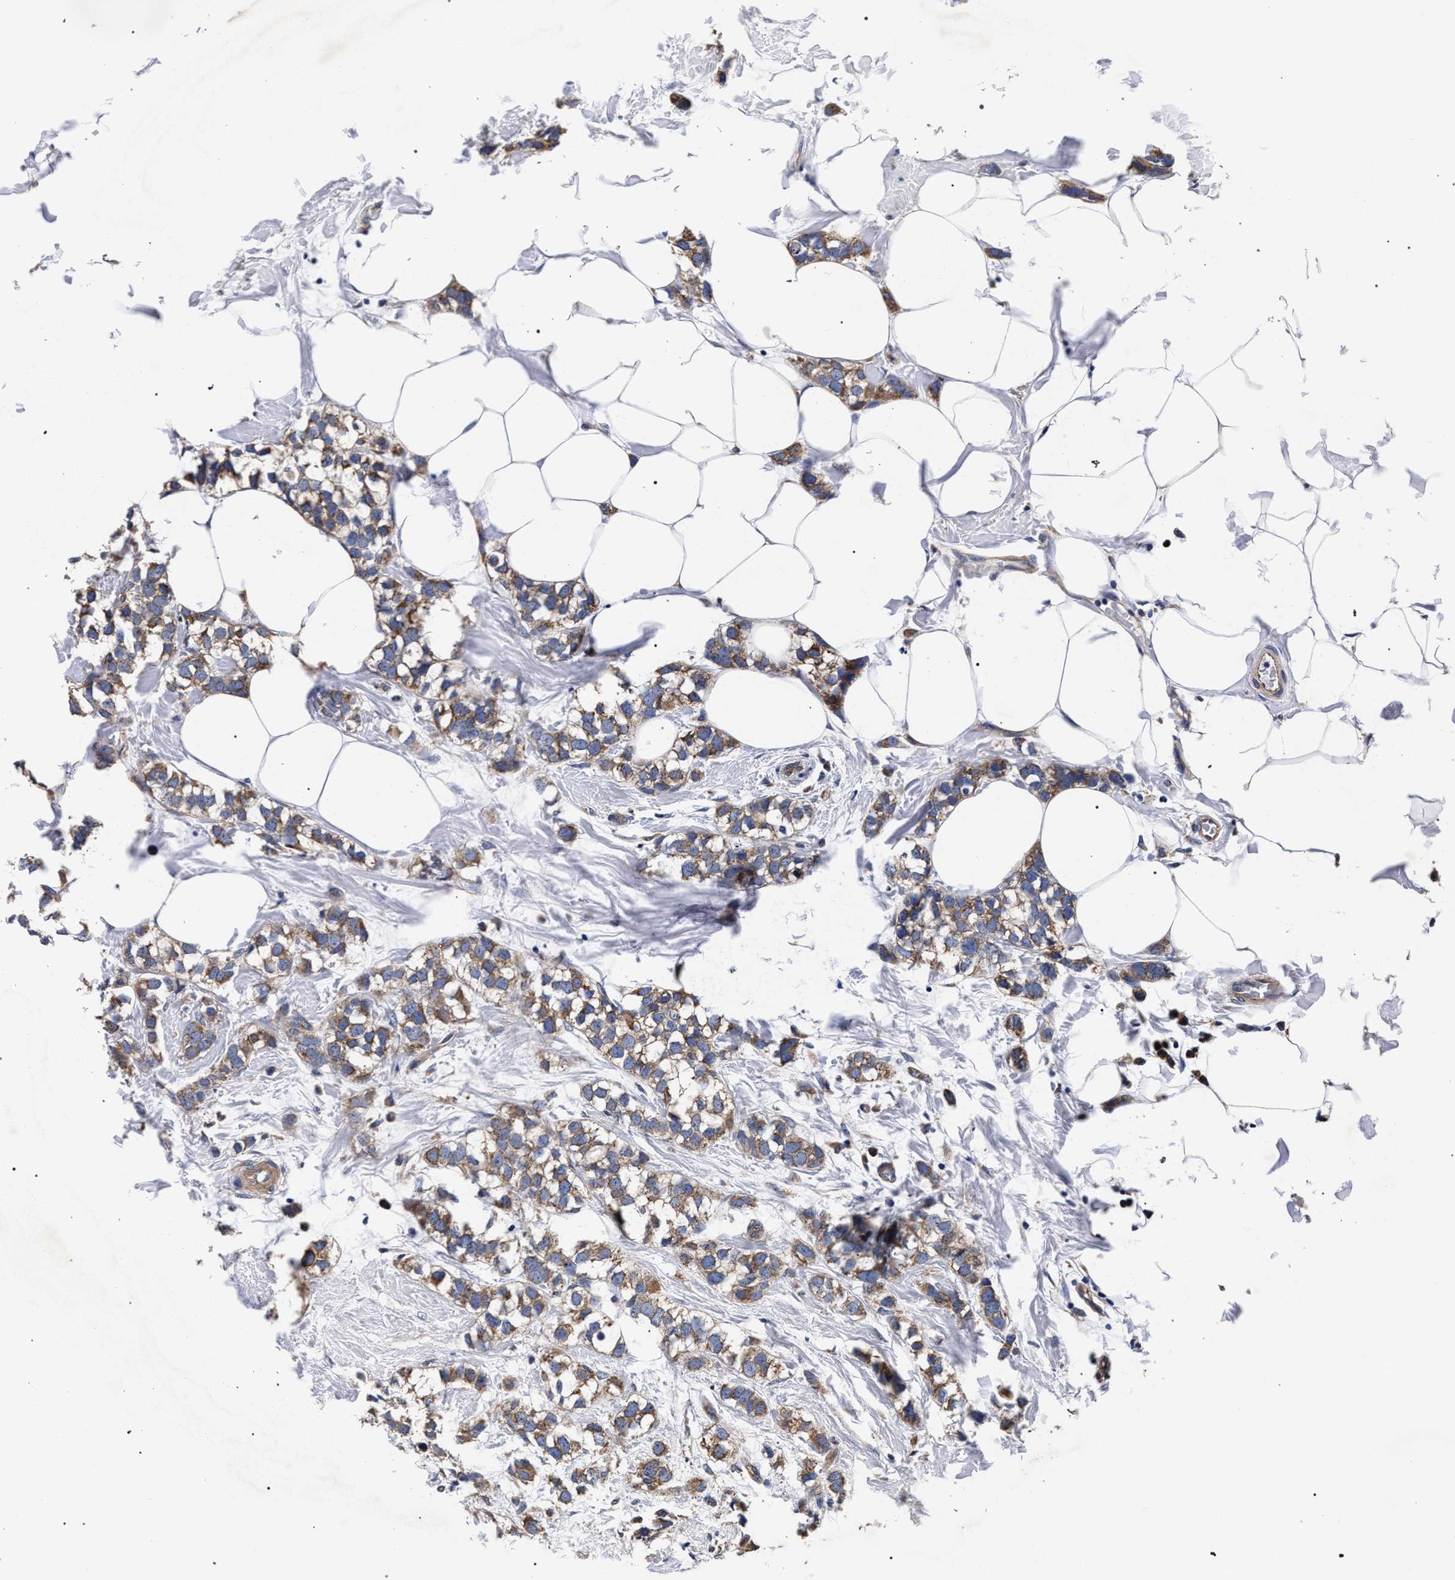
{"staining": {"intensity": "moderate", "quantity": ">75%", "location": "cytoplasmic/membranous"}, "tissue": "breast cancer", "cell_type": "Tumor cells", "image_type": "cancer", "snomed": [{"axis": "morphology", "description": "Normal tissue, NOS"}, {"axis": "morphology", "description": "Duct carcinoma"}, {"axis": "topography", "description": "Breast"}], "caption": "Protein staining reveals moderate cytoplasmic/membranous expression in approximately >75% of tumor cells in breast cancer (intraductal carcinoma).", "gene": "CFAP95", "patient": {"sex": "female", "age": 50}}